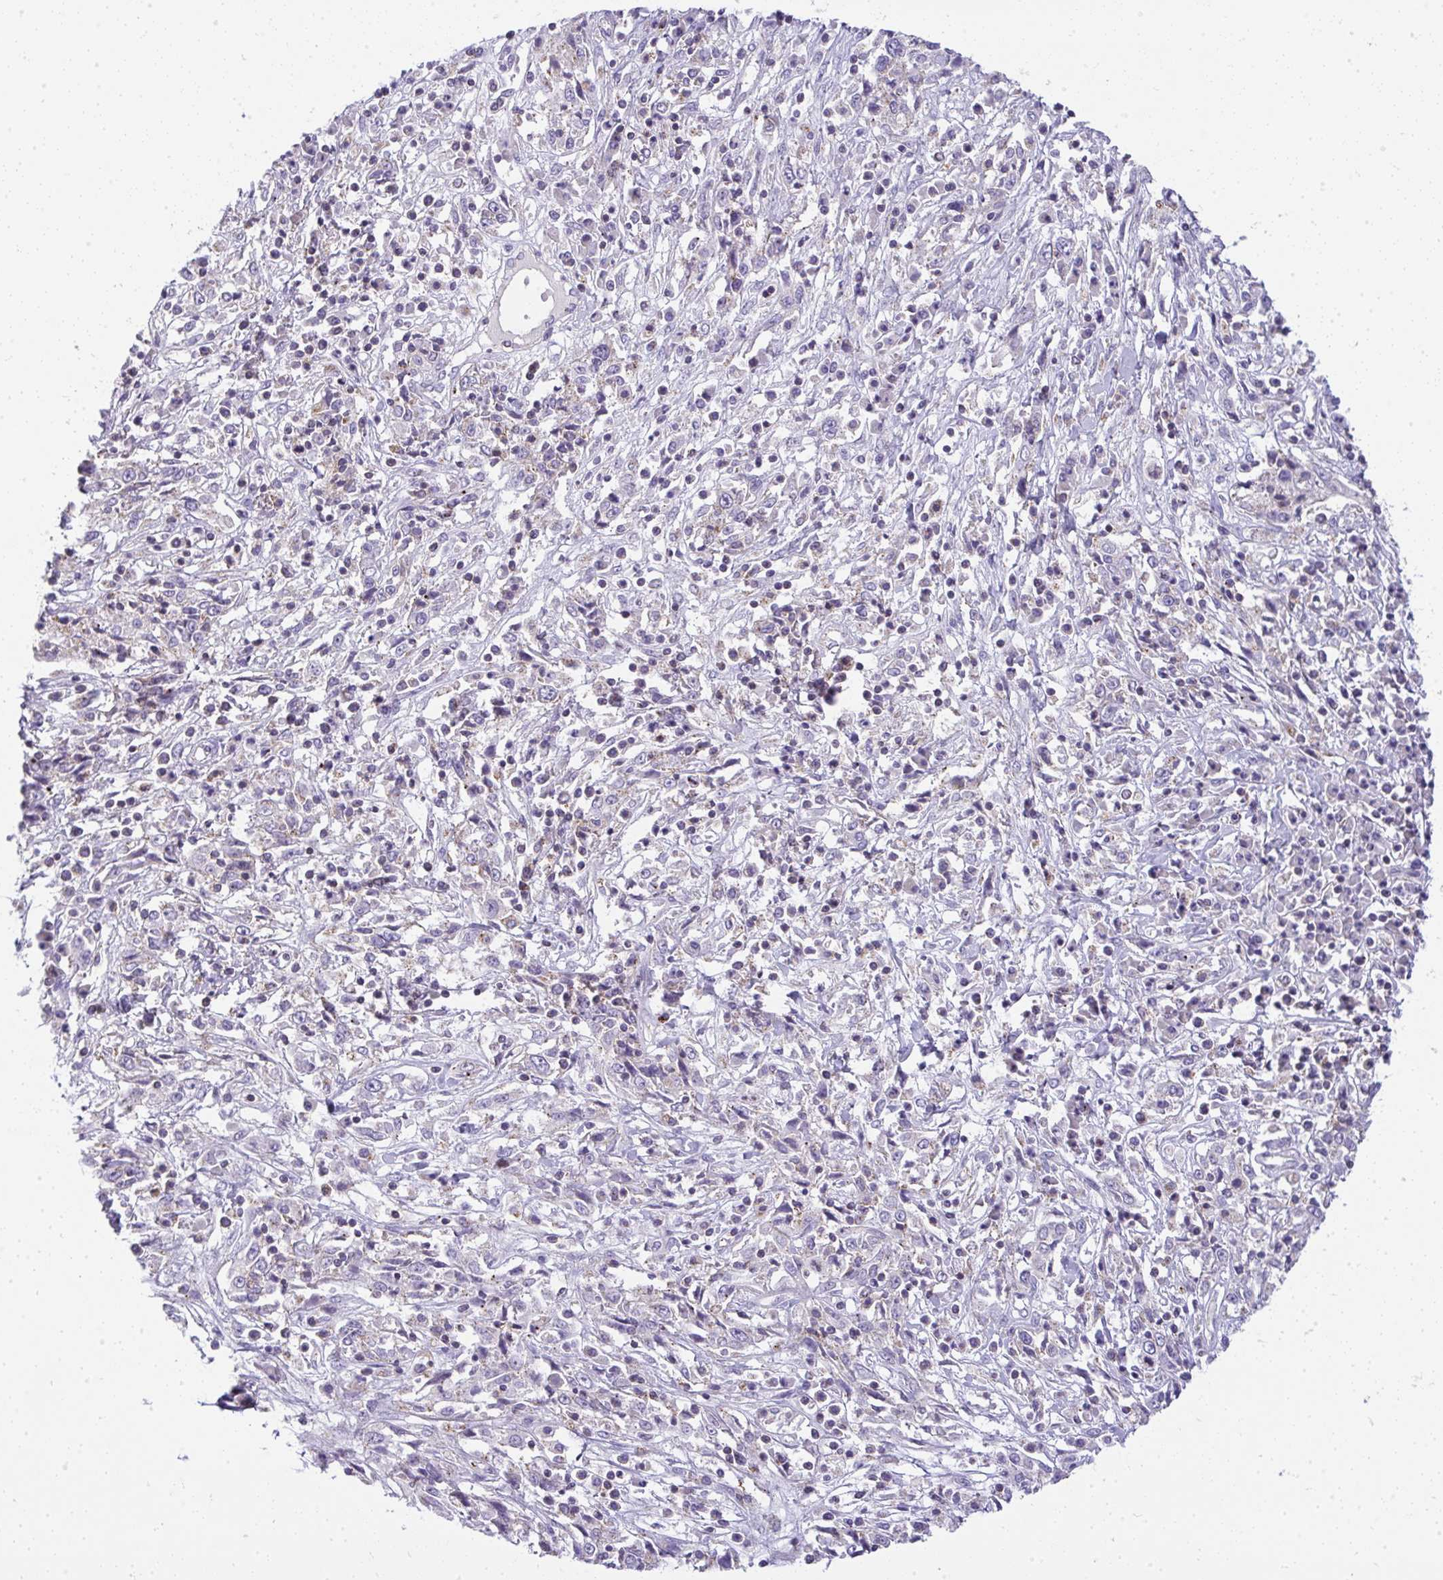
{"staining": {"intensity": "negative", "quantity": "none", "location": "none"}, "tissue": "cervical cancer", "cell_type": "Tumor cells", "image_type": "cancer", "snomed": [{"axis": "morphology", "description": "Adenocarcinoma, NOS"}, {"axis": "topography", "description": "Cervix"}], "caption": "Cervical adenocarcinoma was stained to show a protein in brown. There is no significant staining in tumor cells. The staining was performed using DAB (3,3'-diaminobenzidine) to visualize the protein expression in brown, while the nuclei were stained in blue with hematoxylin (Magnification: 20x).", "gene": "VPS4B", "patient": {"sex": "female", "age": 40}}